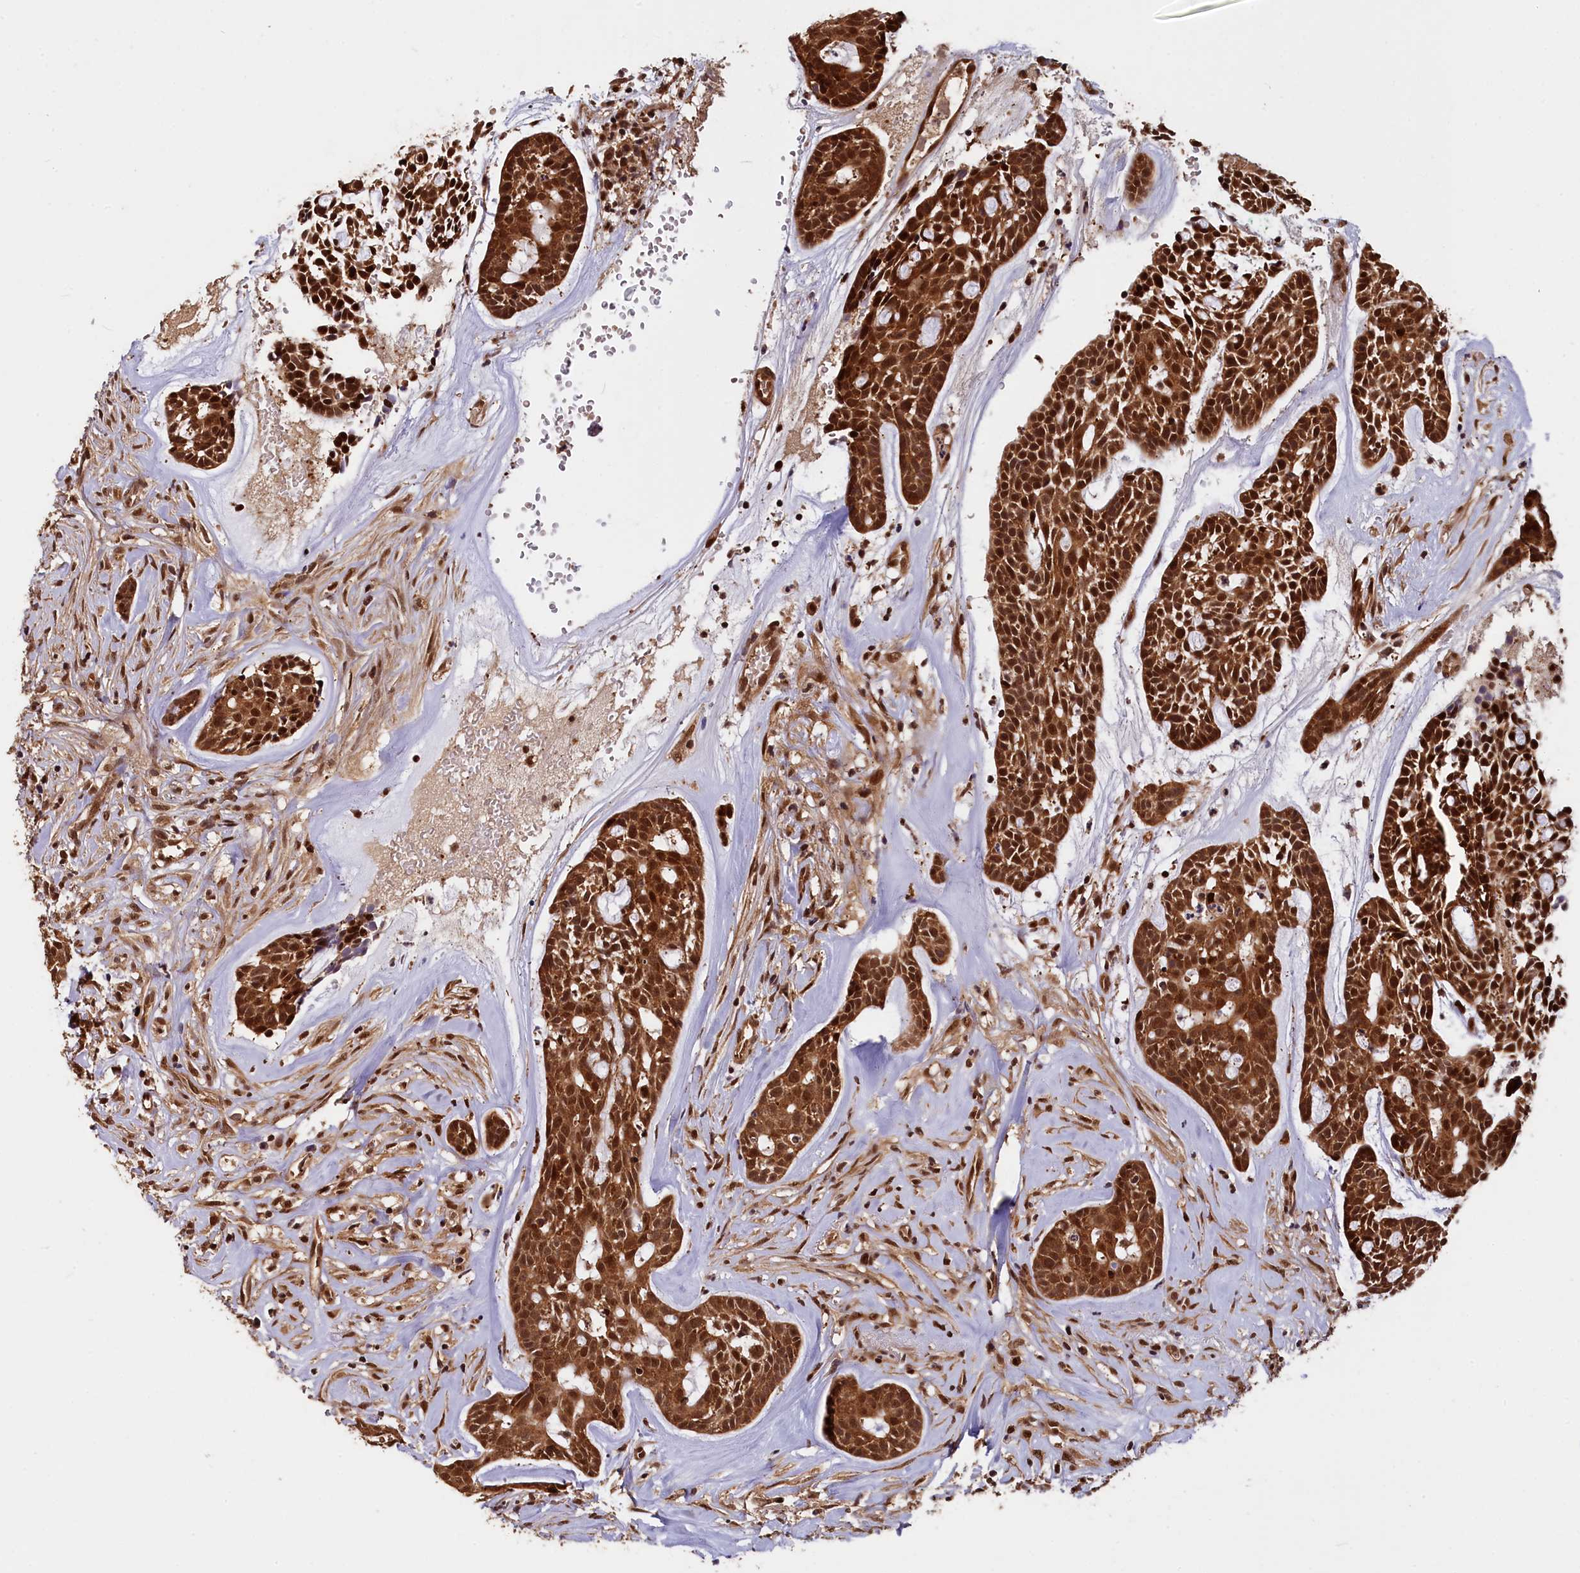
{"staining": {"intensity": "strong", "quantity": ">75%", "location": "cytoplasmic/membranous,nuclear"}, "tissue": "head and neck cancer", "cell_type": "Tumor cells", "image_type": "cancer", "snomed": [{"axis": "morphology", "description": "Normal tissue, NOS"}, {"axis": "morphology", "description": "Adenocarcinoma, NOS"}, {"axis": "topography", "description": "Subcutis"}, {"axis": "topography", "description": "Nasopharynx"}, {"axis": "topography", "description": "Head-Neck"}], "caption": "Tumor cells demonstrate strong cytoplasmic/membranous and nuclear staining in about >75% of cells in head and neck cancer.", "gene": "ADRM1", "patient": {"sex": "female", "age": 73}}